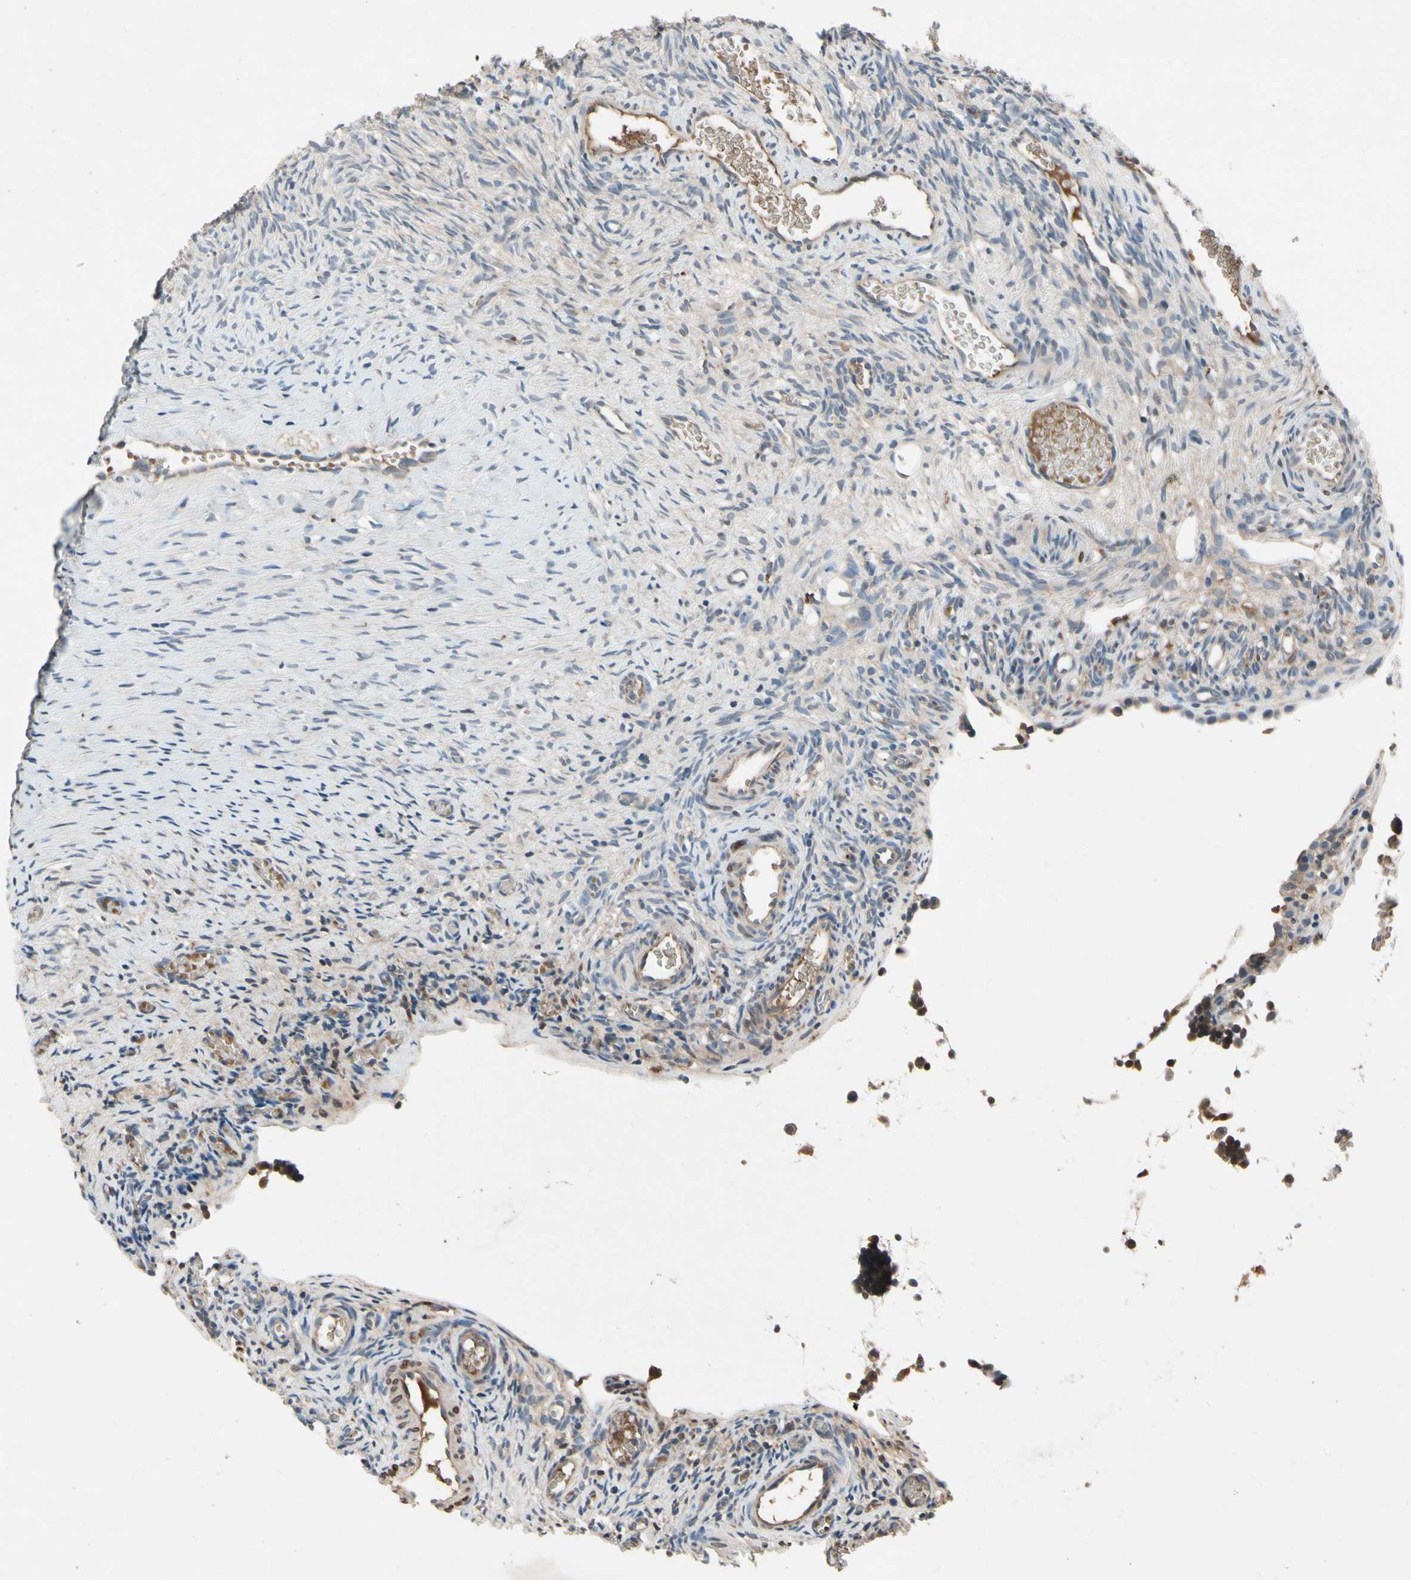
{"staining": {"intensity": "weak", "quantity": "<25%", "location": "cytoplasmic/membranous"}, "tissue": "ovary", "cell_type": "Ovarian stroma cells", "image_type": "normal", "snomed": [{"axis": "morphology", "description": "Normal tissue, NOS"}, {"axis": "topography", "description": "Ovary"}], "caption": "Immunohistochemistry micrograph of unremarkable human ovary stained for a protein (brown), which exhibits no positivity in ovarian stroma cells.", "gene": "IL1RL1", "patient": {"sex": "female", "age": 35}}